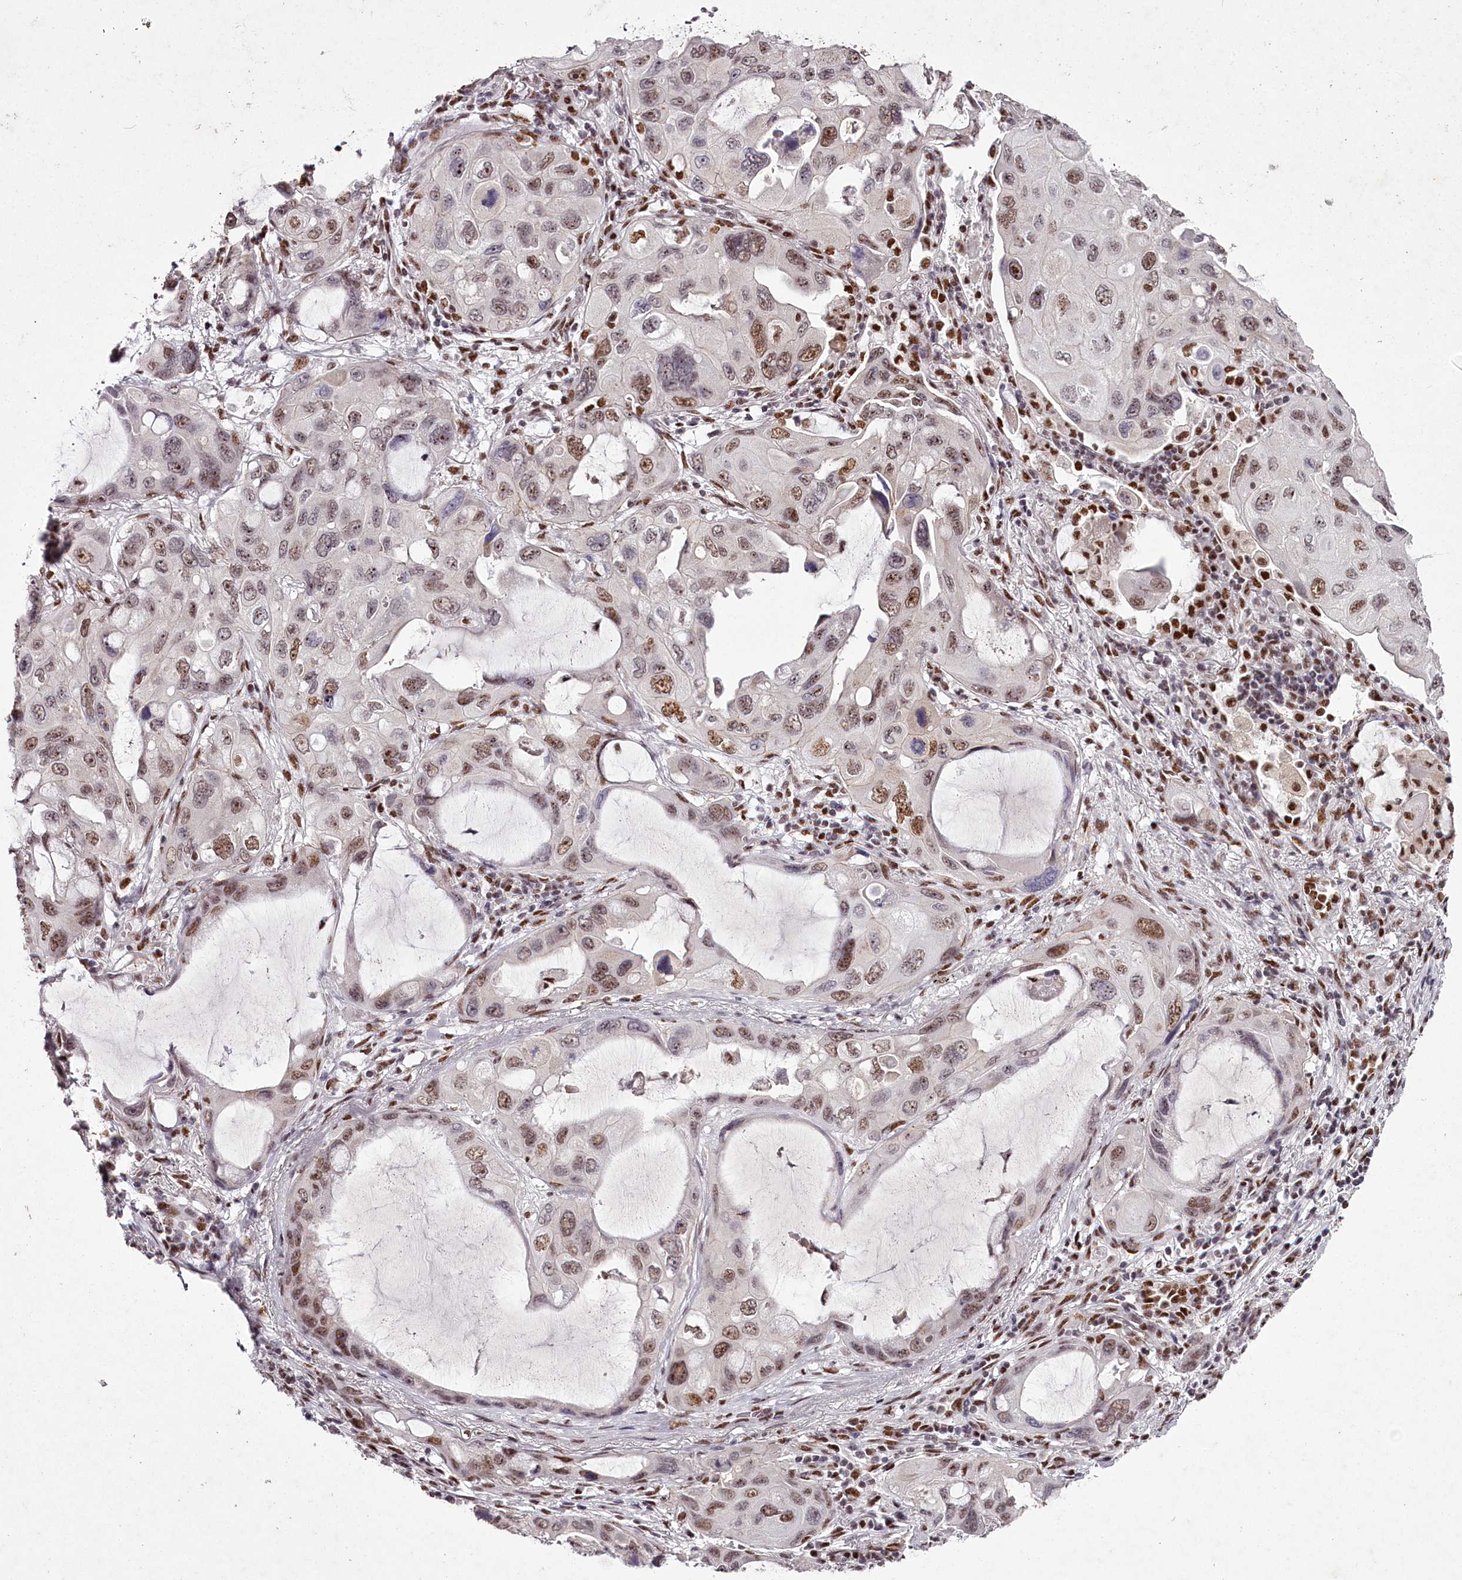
{"staining": {"intensity": "moderate", "quantity": "25%-75%", "location": "nuclear"}, "tissue": "lung cancer", "cell_type": "Tumor cells", "image_type": "cancer", "snomed": [{"axis": "morphology", "description": "Squamous cell carcinoma, NOS"}, {"axis": "topography", "description": "Lung"}], "caption": "Human lung cancer (squamous cell carcinoma) stained with a protein marker reveals moderate staining in tumor cells.", "gene": "PSPC1", "patient": {"sex": "female", "age": 73}}